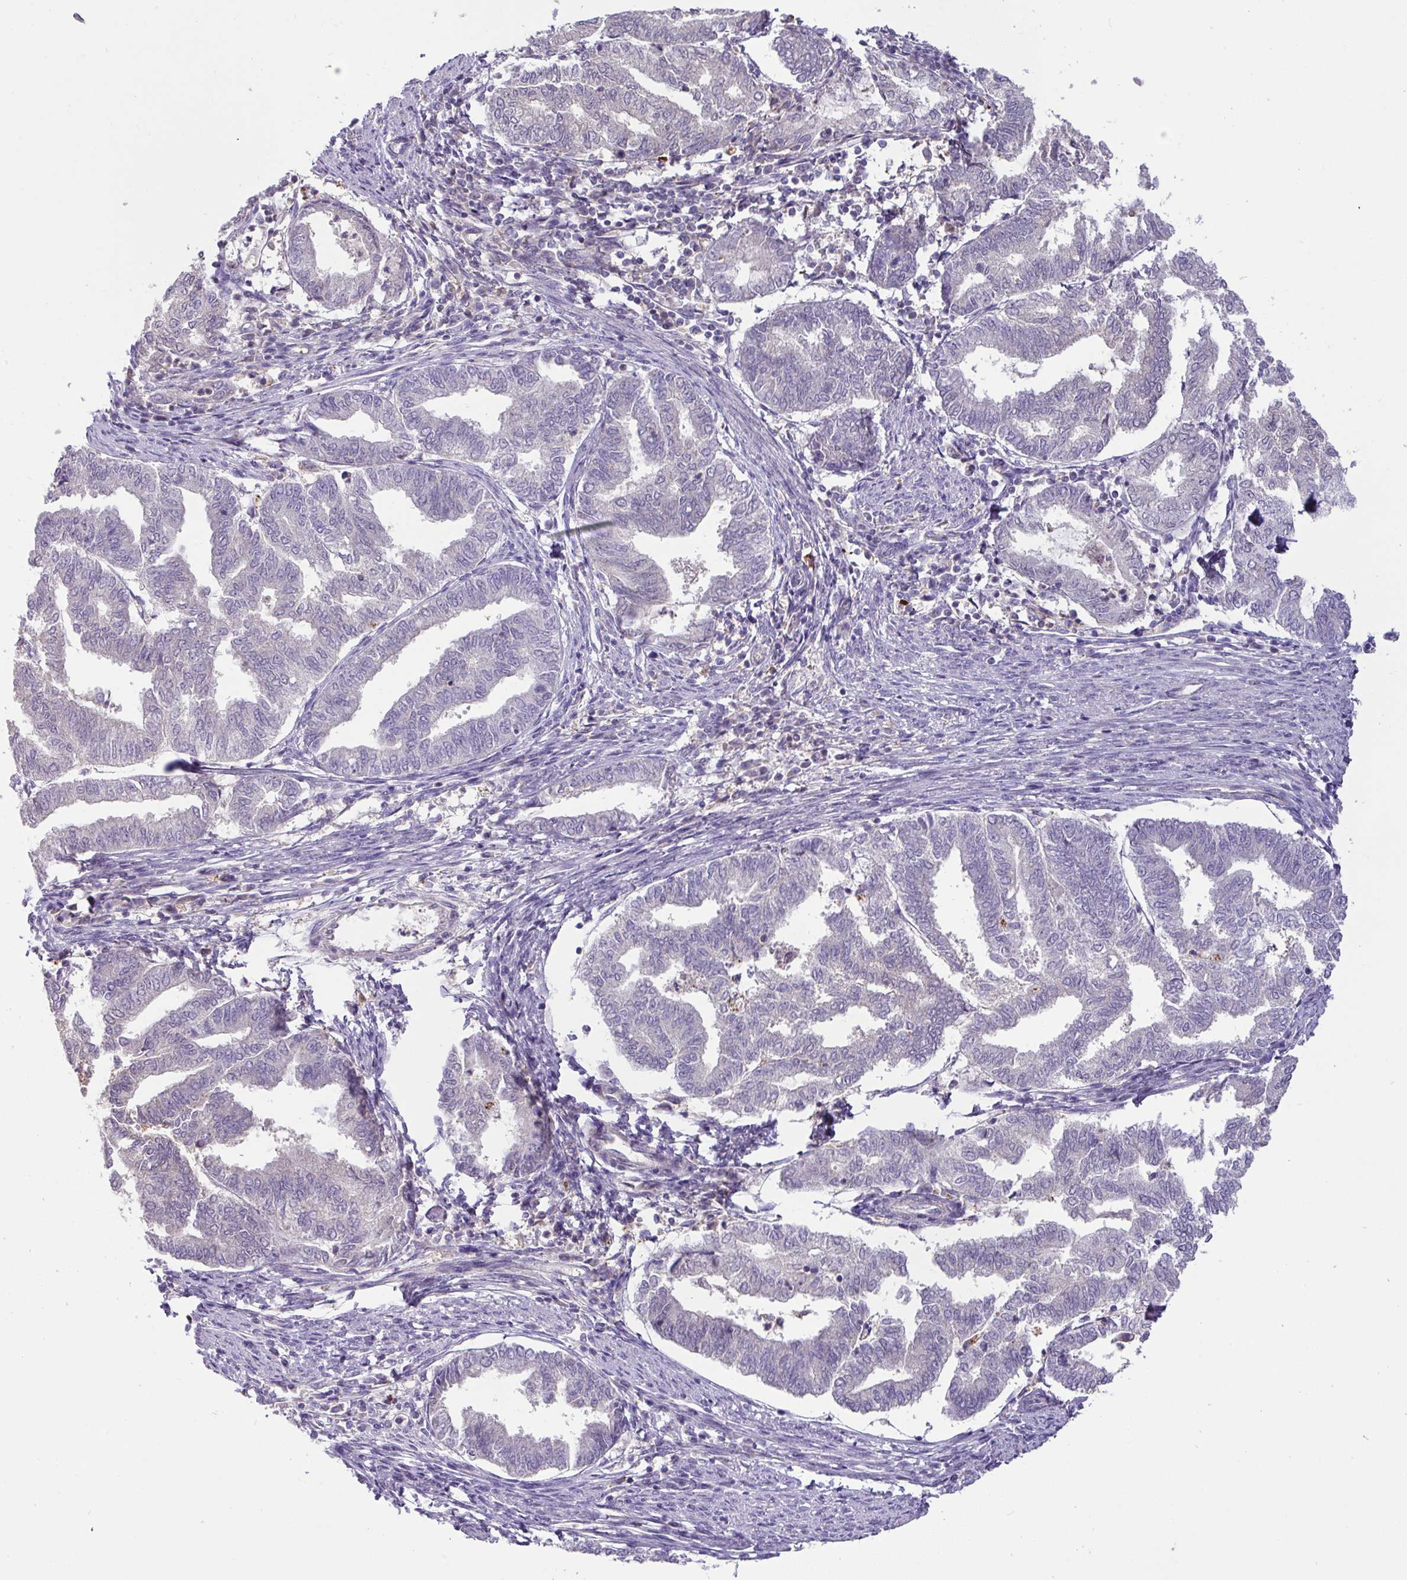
{"staining": {"intensity": "negative", "quantity": "none", "location": "none"}, "tissue": "endometrial cancer", "cell_type": "Tumor cells", "image_type": "cancer", "snomed": [{"axis": "morphology", "description": "Adenocarcinoma, NOS"}, {"axis": "topography", "description": "Endometrium"}], "caption": "Immunohistochemistry photomicrograph of neoplastic tissue: endometrial cancer (adenocarcinoma) stained with DAB displays no significant protein expression in tumor cells.", "gene": "HOXC13", "patient": {"sex": "female", "age": 79}}